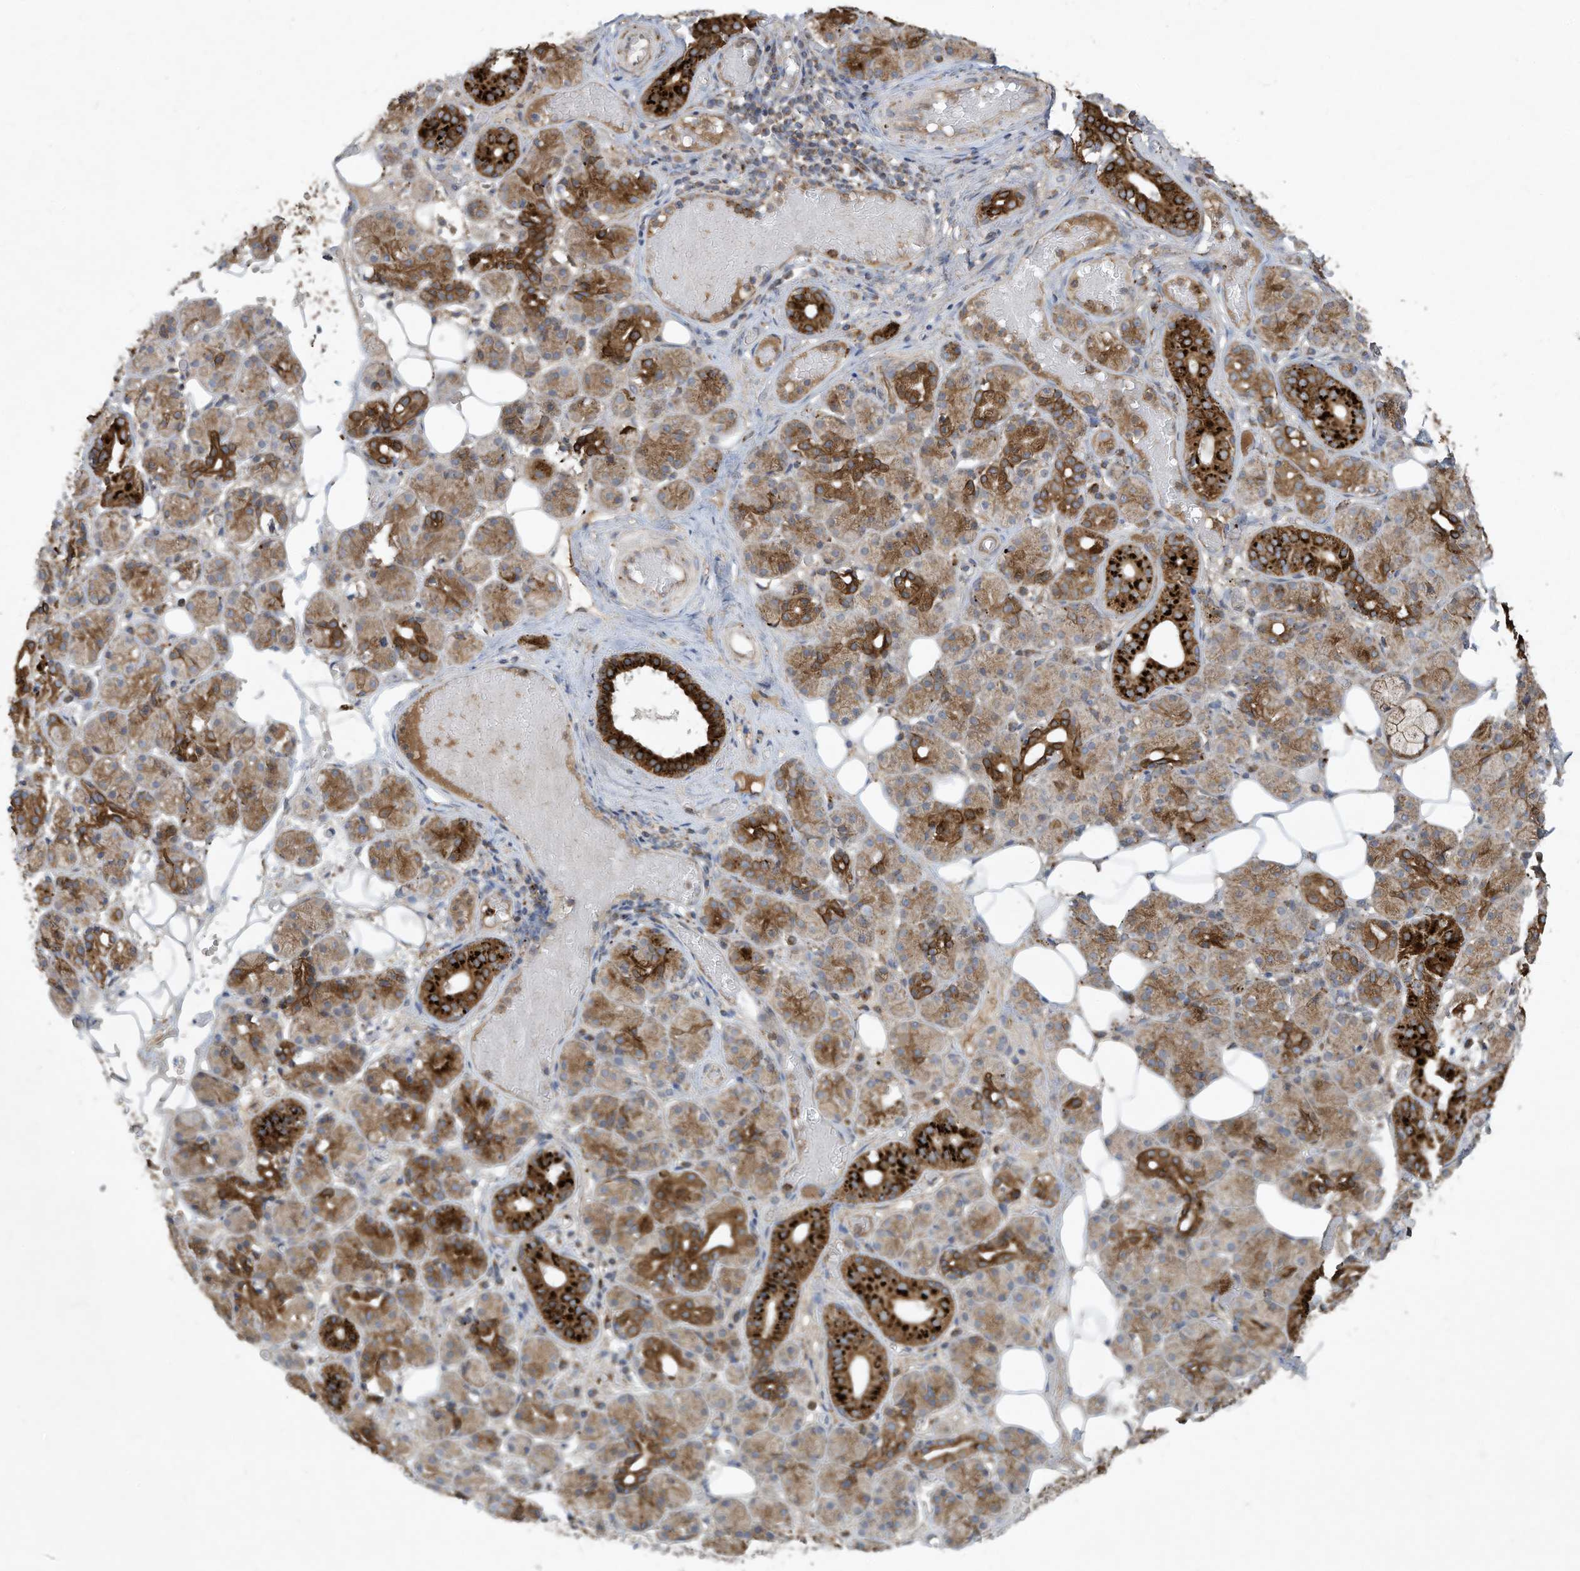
{"staining": {"intensity": "strong", "quantity": "25%-75%", "location": "cytoplasmic/membranous"}, "tissue": "salivary gland", "cell_type": "Glandular cells", "image_type": "normal", "snomed": [{"axis": "morphology", "description": "Normal tissue, NOS"}, {"axis": "topography", "description": "Salivary gland"}], "caption": "About 25%-75% of glandular cells in unremarkable salivary gland reveal strong cytoplasmic/membranous protein positivity as visualized by brown immunohistochemical staining.", "gene": "C2orf74", "patient": {"sex": "male", "age": 63}}